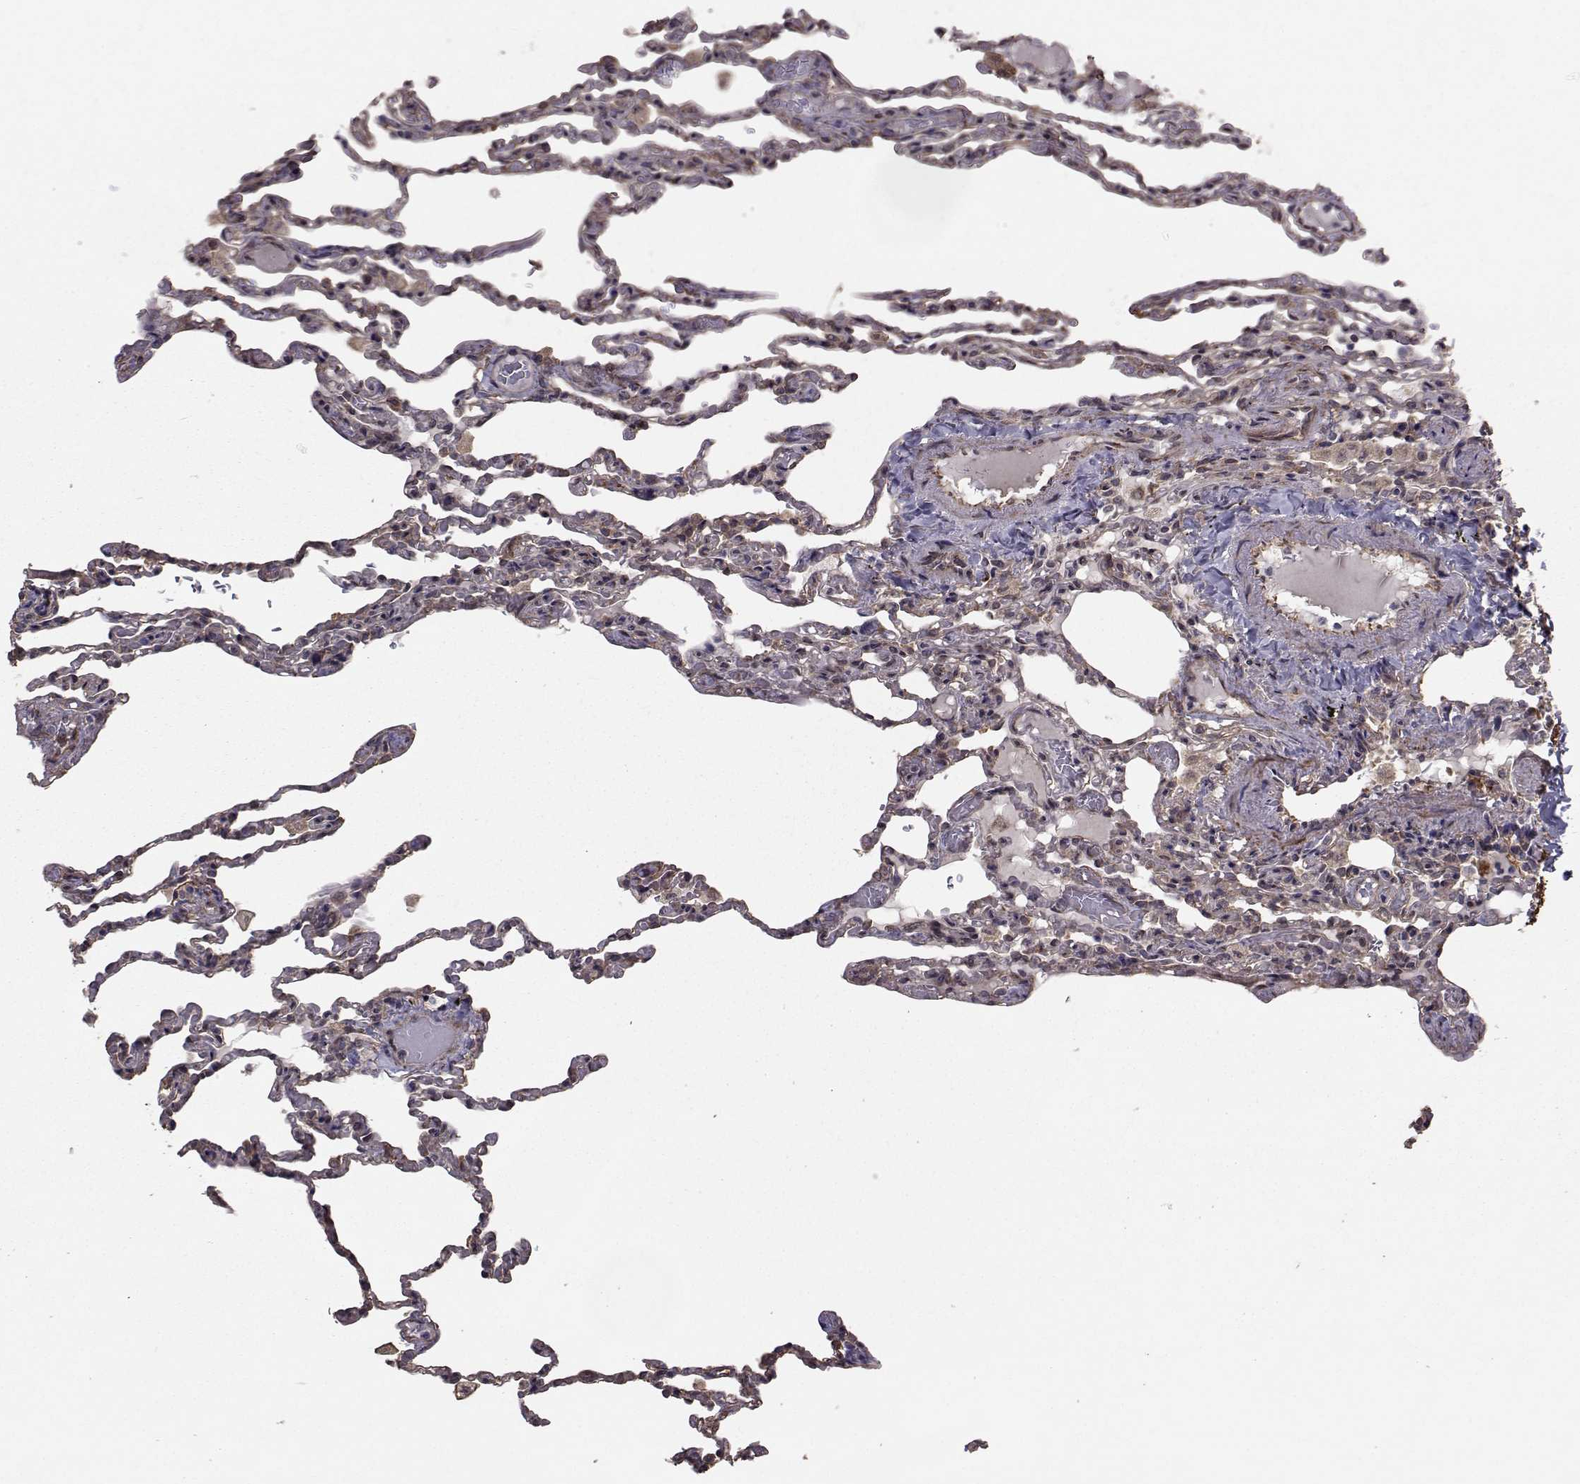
{"staining": {"intensity": "weak", "quantity": "25%-75%", "location": "cytoplasmic/membranous"}, "tissue": "lung", "cell_type": "Alveolar cells", "image_type": "normal", "snomed": [{"axis": "morphology", "description": "Normal tissue, NOS"}, {"axis": "topography", "description": "Lung"}], "caption": "Immunohistochemical staining of unremarkable human lung reveals 25%-75% levels of weak cytoplasmic/membranous protein staining in about 25%-75% of alveolar cells.", "gene": "TRIP10", "patient": {"sex": "female", "age": 43}}